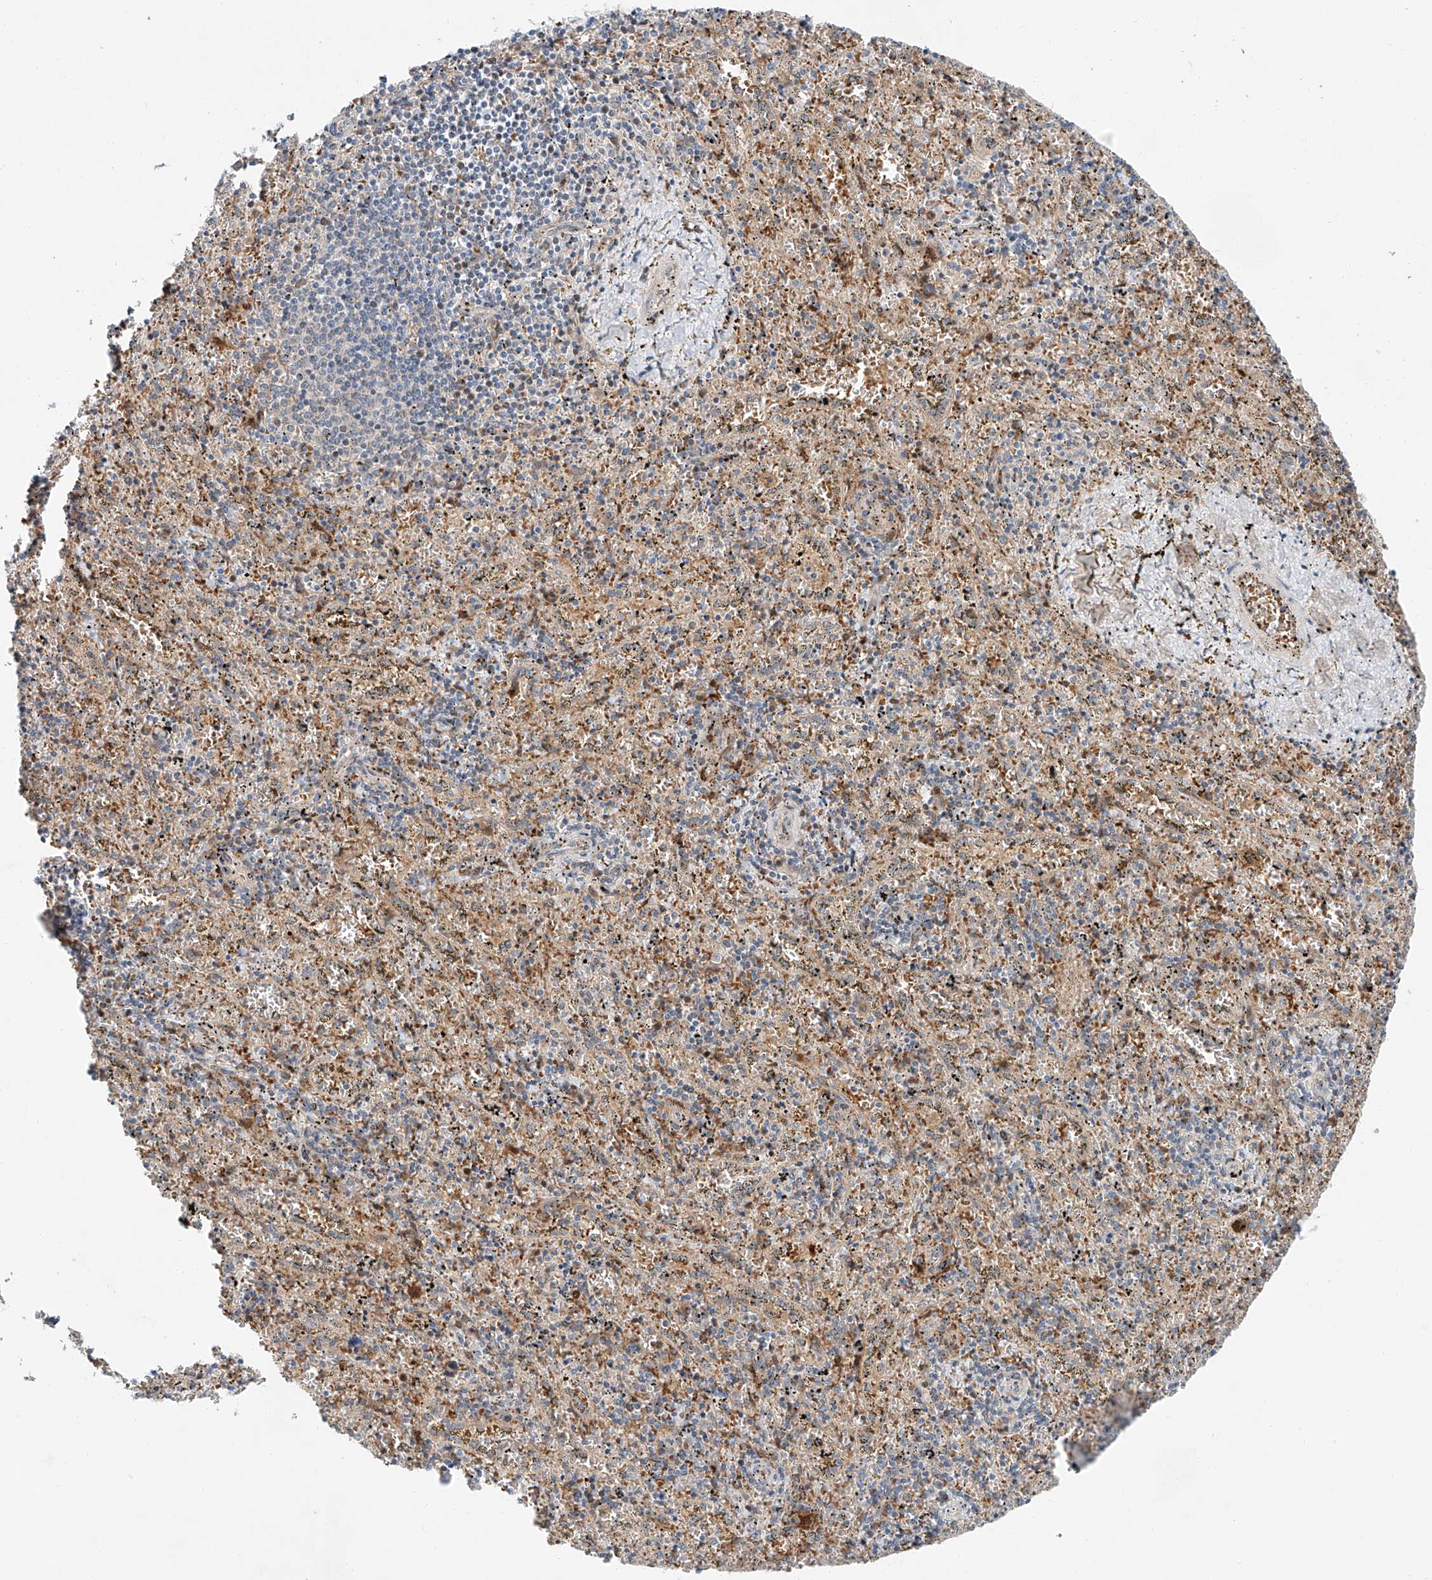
{"staining": {"intensity": "negative", "quantity": "none", "location": "none"}, "tissue": "spleen", "cell_type": "Cells in red pulp", "image_type": "normal", "snomed": [{"axis": "morphology", "description": "Normal tissue, NOS"}, {"axis": "topography", "description": "Spleen"}], "caption": "An image of spleen stained for a protein displays no brown staining in cells in red pulp.", "gene": "CLDND1", "patient": {"sex": "male", "age": 11}}